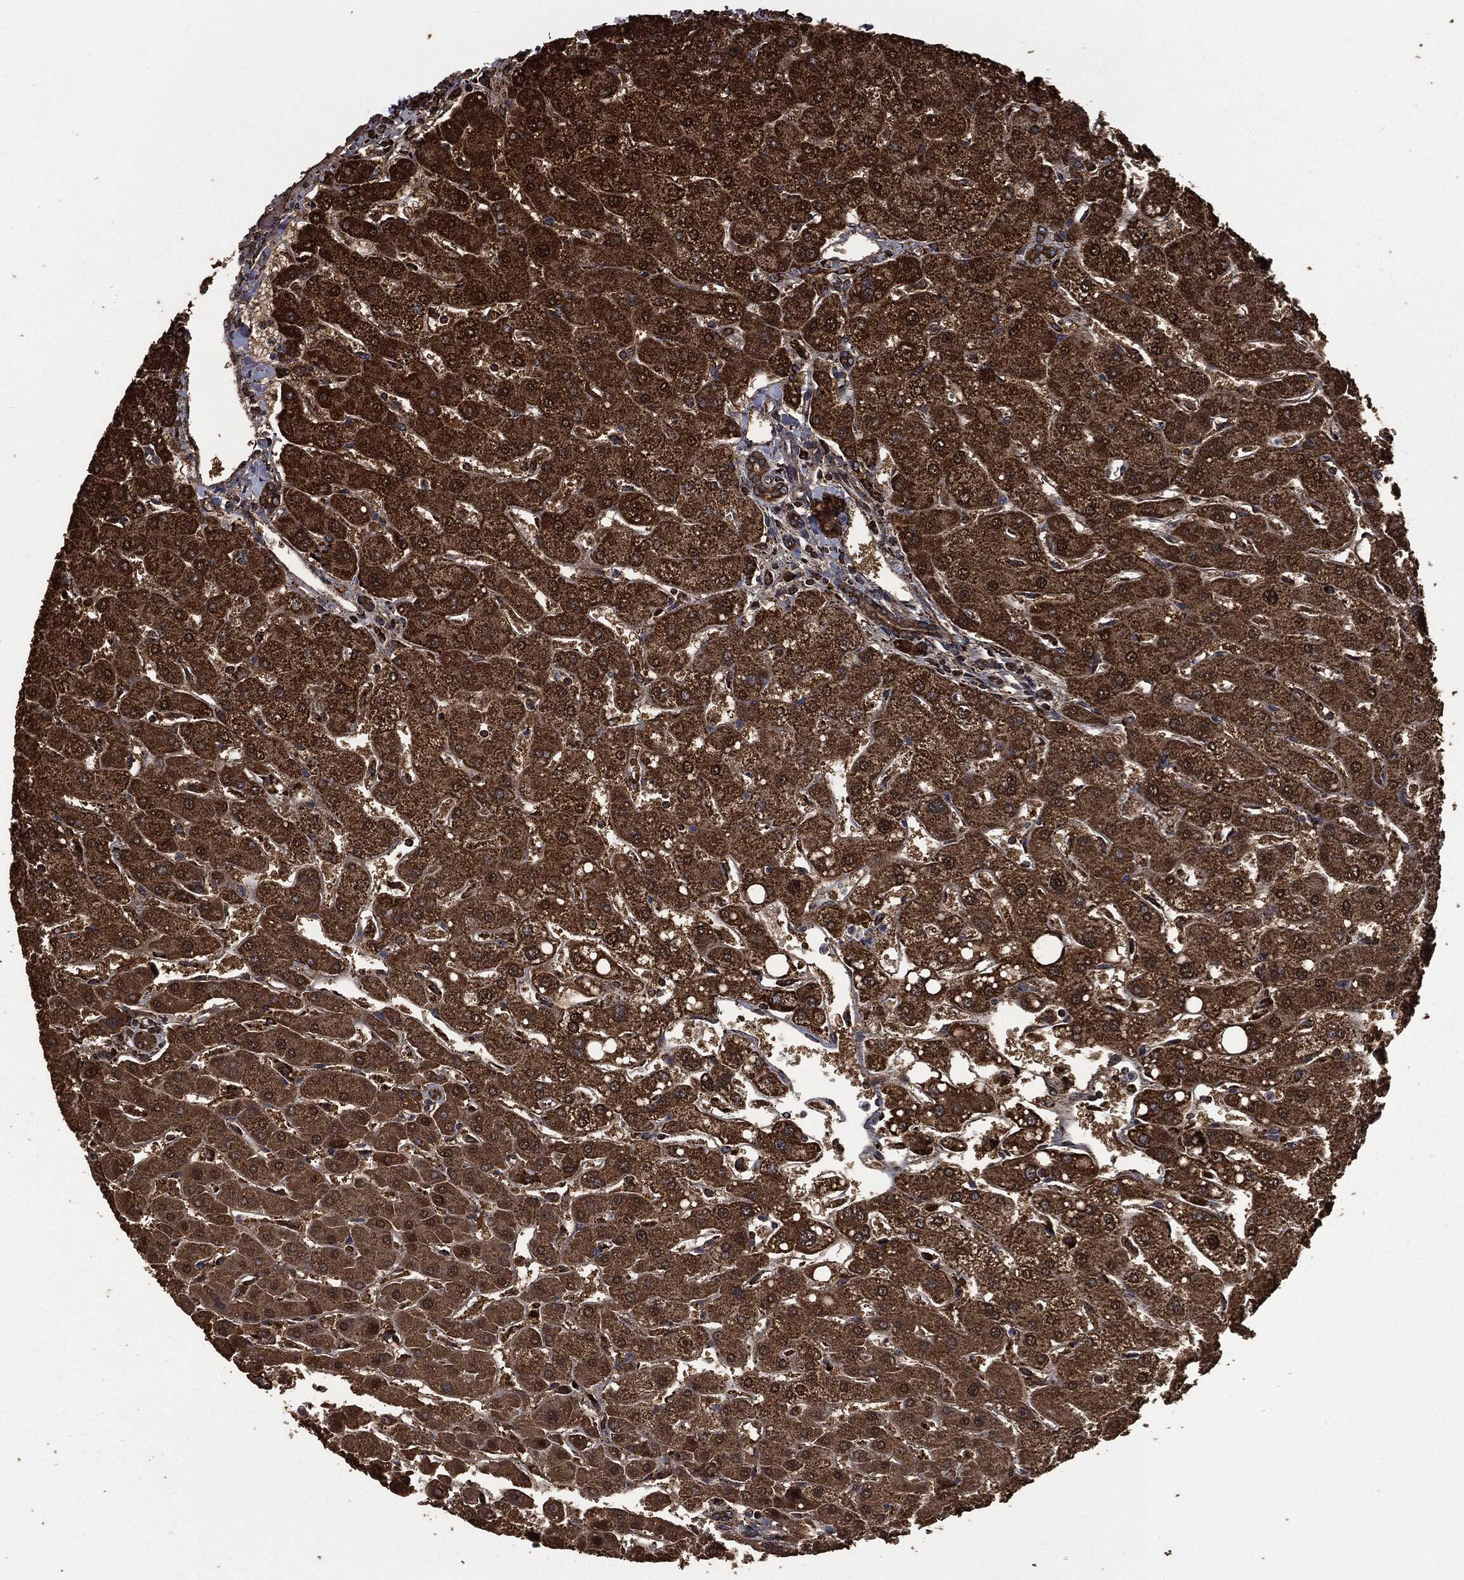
{"staining": {"intensity": "strong", "quantity": ">75%", "location": "cytoplasmic/membranous"}, "tissue": "liver", "cell_type": "Cholangiocytes", "image_type": "normal", "snomed": [{"axis": "morphology", "description": "Normal tissue, NOS"}, {"axis": "topography", "description": "Liver"}], "caption": "The image exhibits a brown stain indicating the presence of a protein in the cytoplasmic/membranous of cholangiocytes in liver. The protein is shown in brown color, while the nuclei are stained blue.", "gene": "LIG3", "patient": {"sex": "male", "age": 67}}